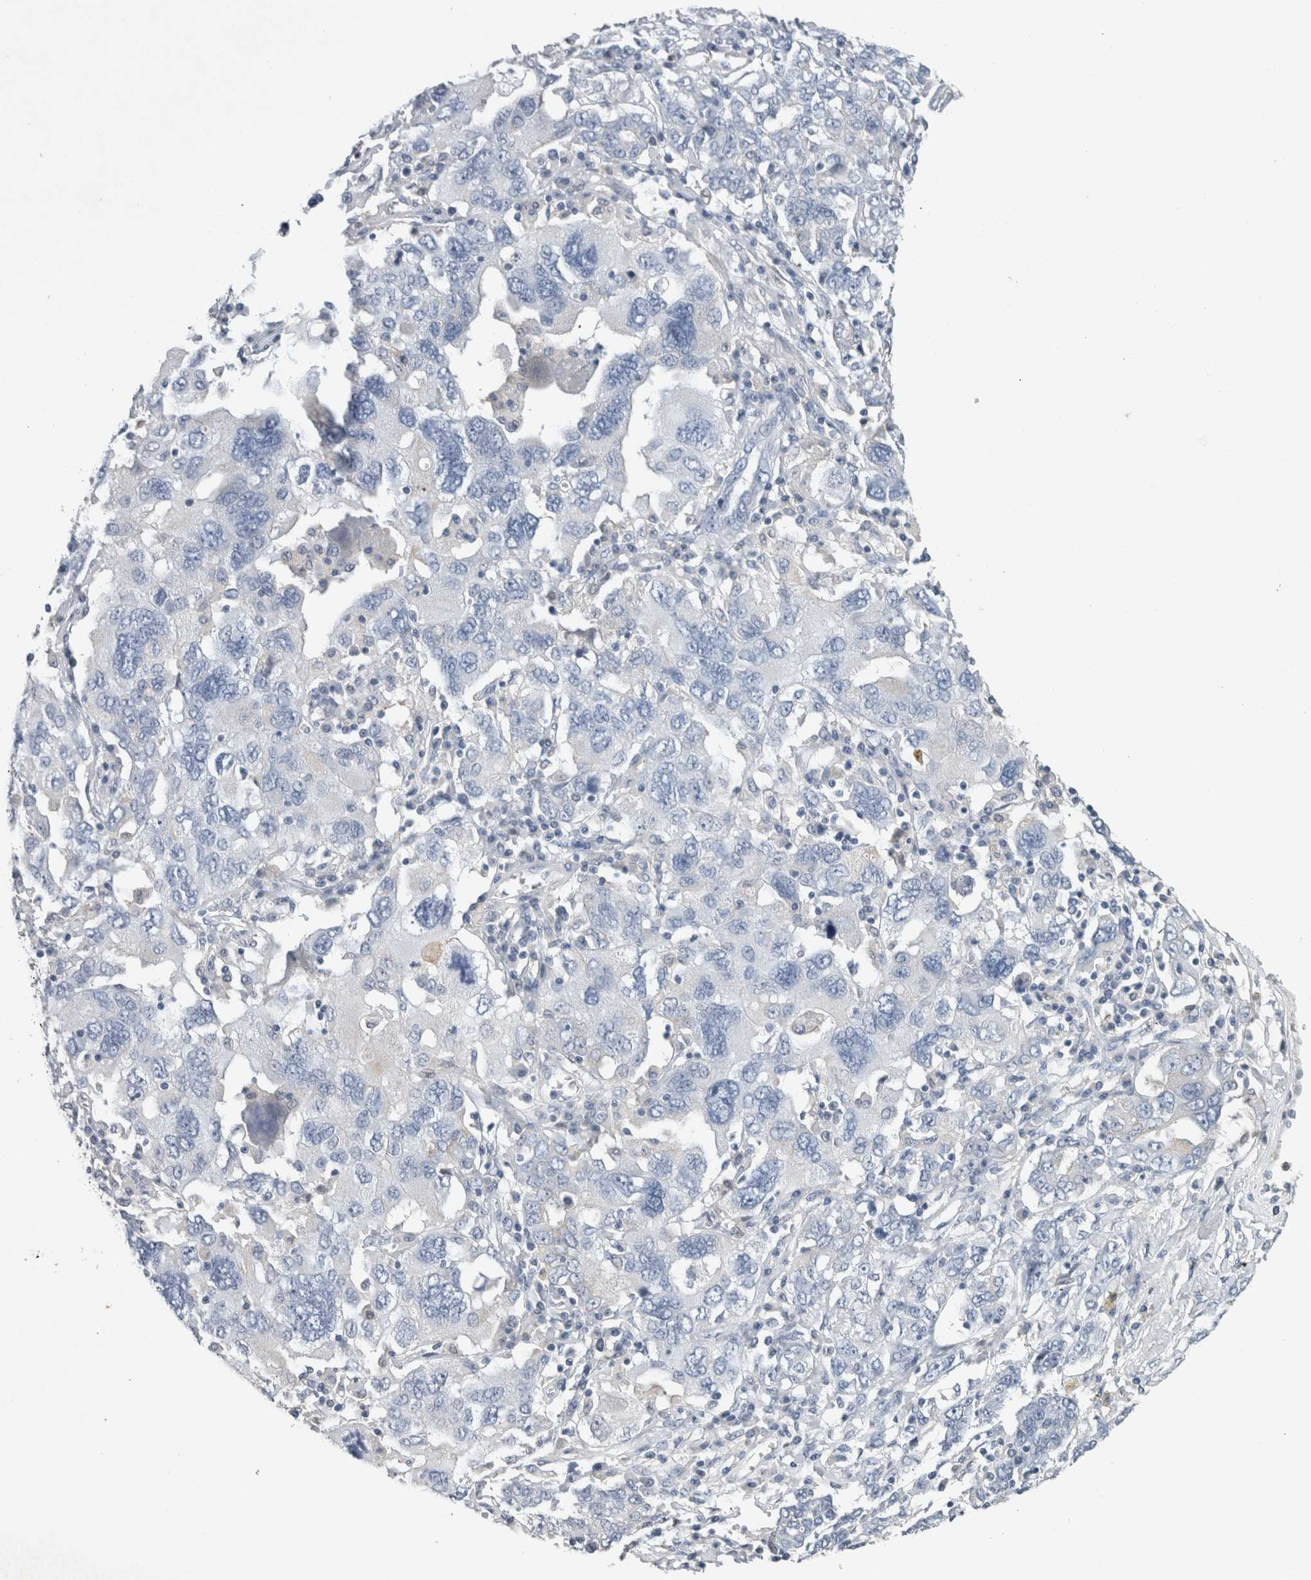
{"staining": {"intensity": "negative", "quantity": "none", "location": "none"}, "tissue": "ovarian cancer", "cell_type": "Tumor cells", "image_type": "cancer", "snomed": [{"axis": "morphology", "description": "Carcinoma, endometroid"}, {"axis": "topography", "description": "Ovary"}], "caption": "High power microscopy histopathology image of an immunohistochemistry image of ovarian cancer (endometroid carcinoma), revealing no significant expression in tumor cells. (DAB (3,3'-diaminobenzidine) immunohistochemistry (IHC), high magnification).", "gene": "HEXD", "patient": {"sex": "female", "age": 62}}